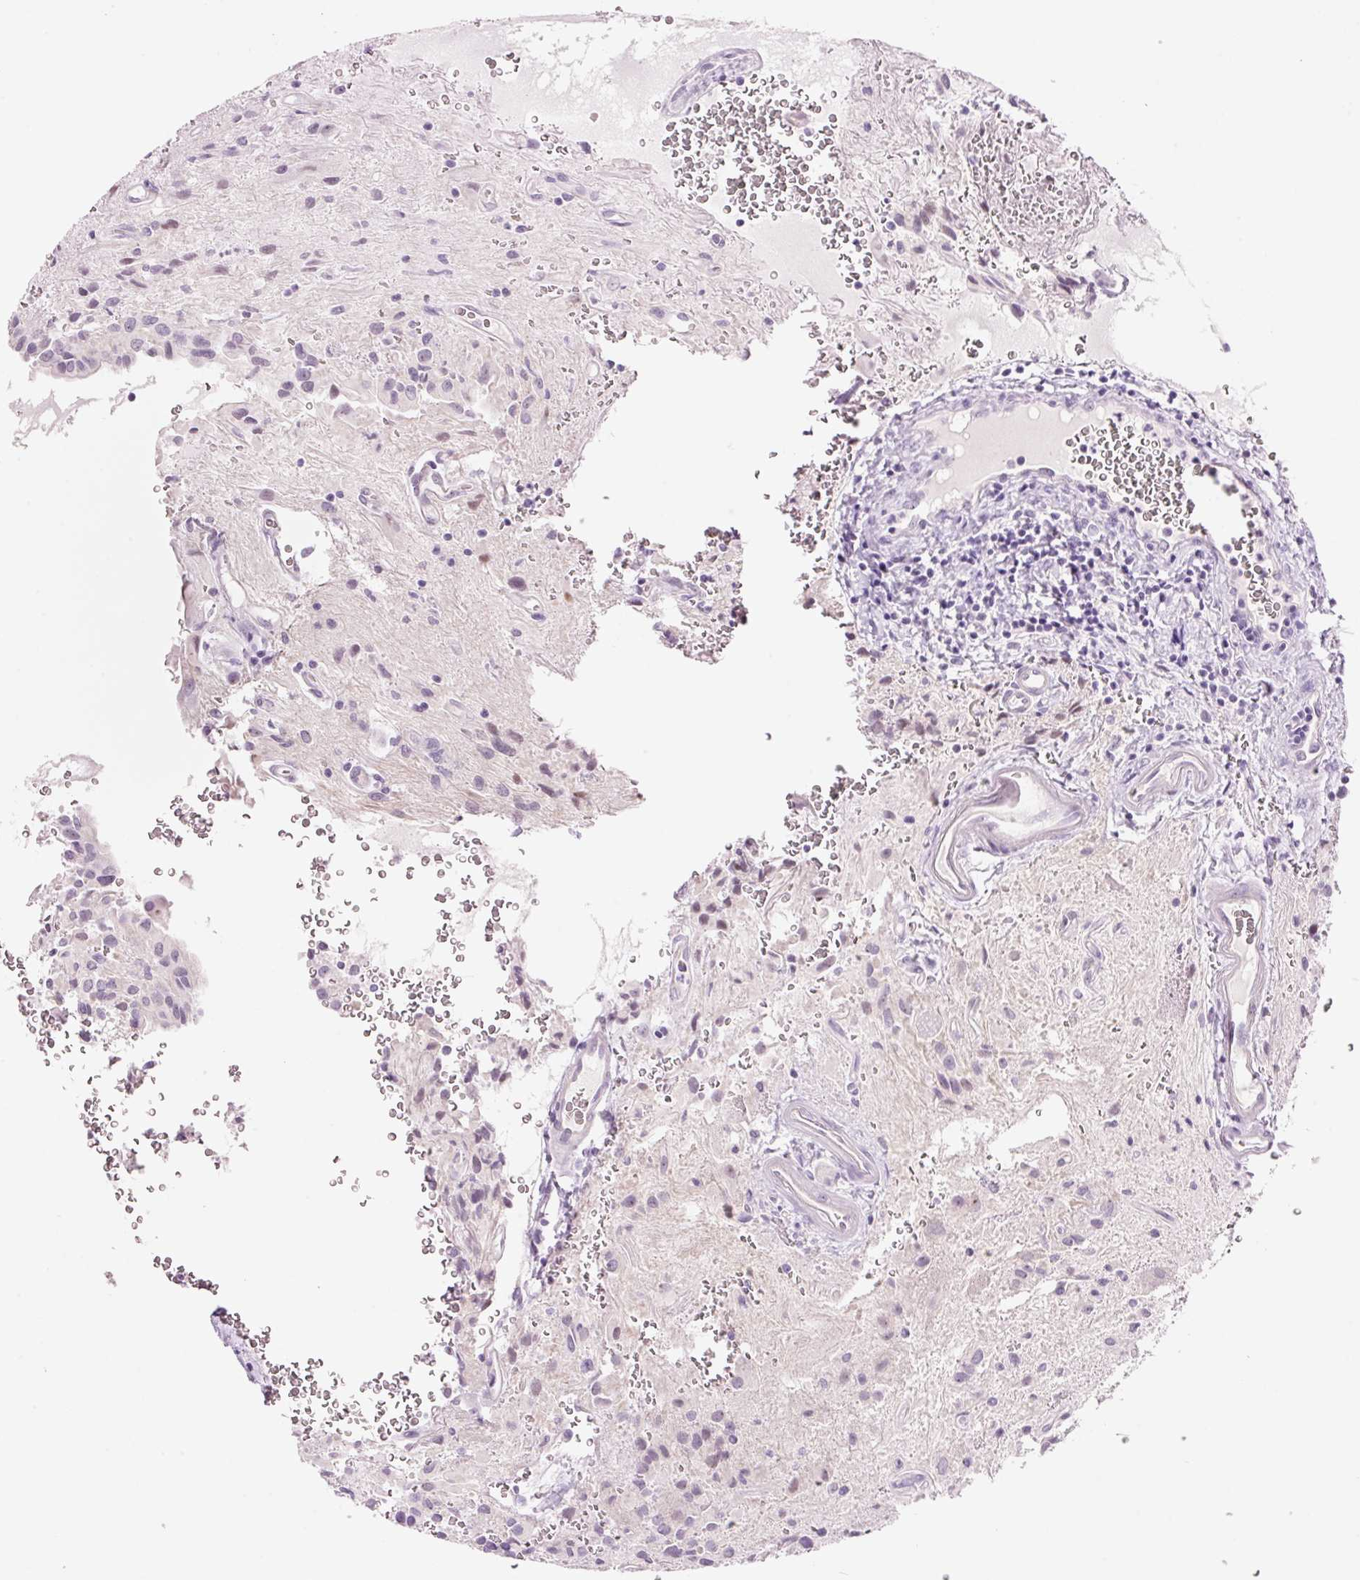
{"staining": {"intensity": "negative", "quantity": "none", "location": "none"}, "tissue": "glioma", "cell_type": "Tumor cells", "image_type": "cancer", "snomed": [{"axis": "morphology", "description": "Glioma, malignant, Low grade"}, {"axis": "topography", "description": "Brain"}], "caption": "This image is of glioma stained with IHC to label a protein in brown with the nuclei are counter-stained blue. There is no expression in tumor cells. (Brightfield microscopy of DAB IHC at high magnification).", "gene": "GCG", "patient": {"sex": "male", "age": 56}}